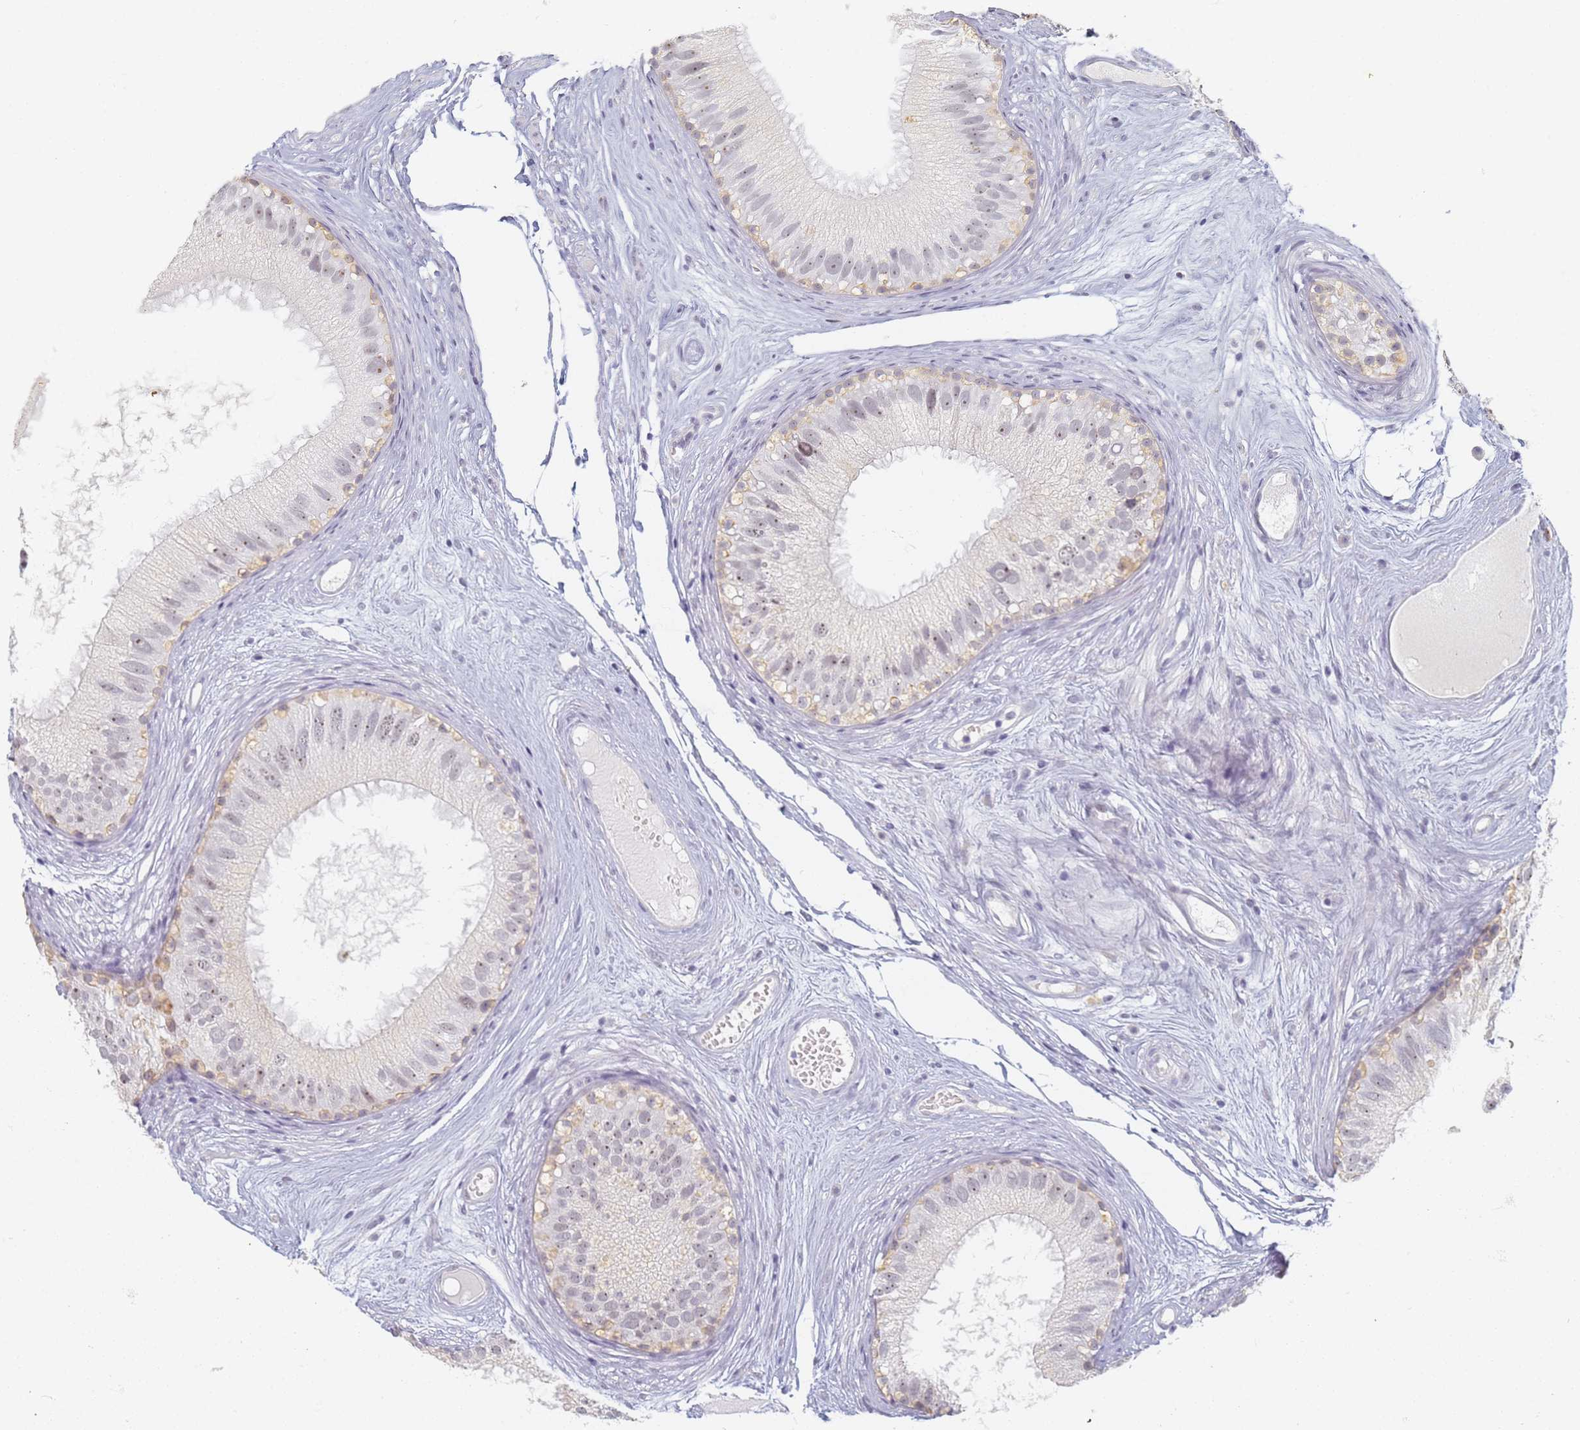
{"staining": {"intensity": "weak", "quantity": "<25%", "location": "nuclear"}, "tissue": "epididymis", "cell_type": "Glandular cells", "image_type": "normal", "snomed": [{"axis": "morphology", "description": "Normal tissue, NOS"}, {"axis": "topography", "description": "Epididymis"}], "caption": "DAB immunohistochemical staining of normal epididymis exhibits no significant staining in glandular cells.", "gene": "SLC38A9", "patient": {"sex": "male", "age": 77}}